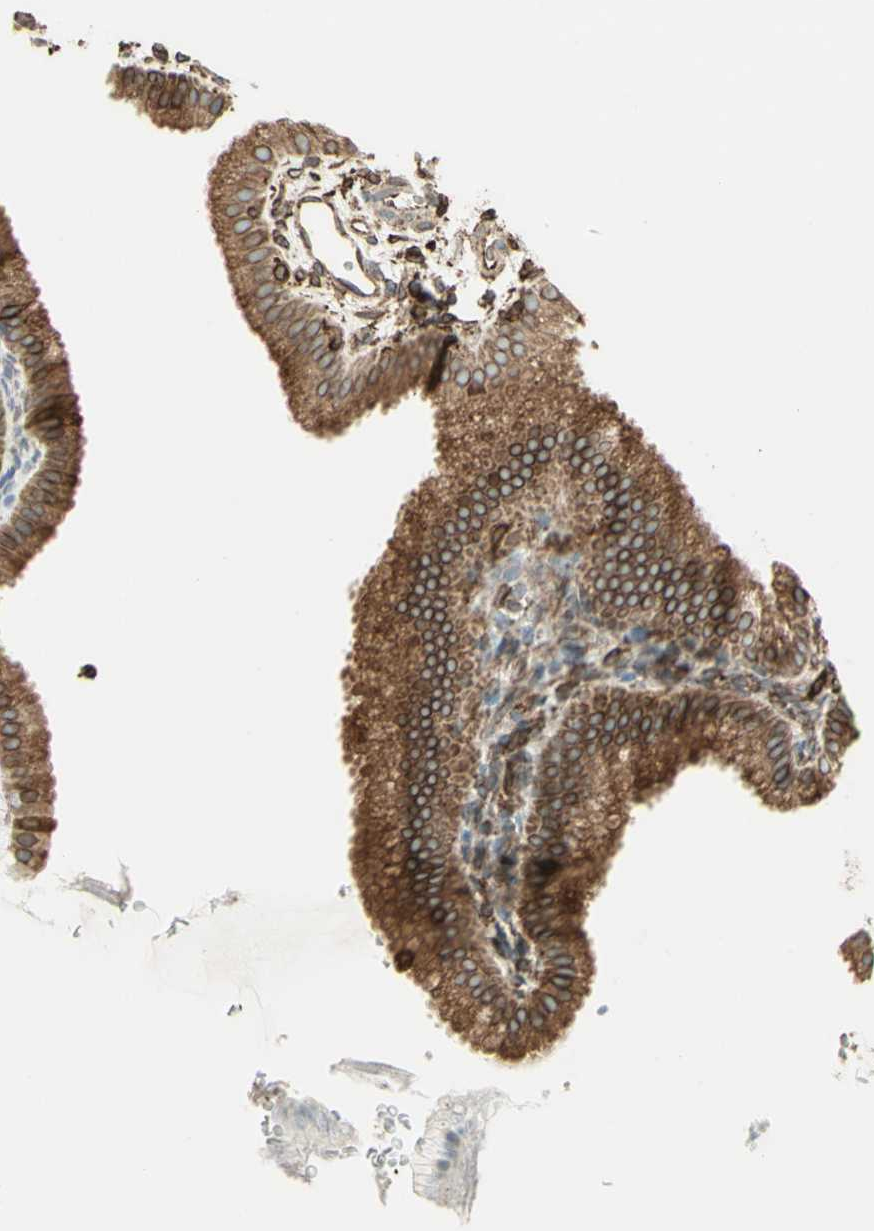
{"staining": {"intensity": "moderate", "quantity": ">75%", "location": "cytoplasmic/membranous"}, "tissue": "gallbladder", "cell_type": "Glandular cells", "image_type": "normal", "snomed": [{"axis": "morphology", "description": "Normal tissue, NOS"}, {"axis": "topography", "description": "Gallbladder"}], "caption": "The immunohistochemical stain shows moderate cytoplasmic/membranous expression in glandular cells of normal gallbladder.", "gene": "CANX", "patient": {"sex": "female", "age": 64}}